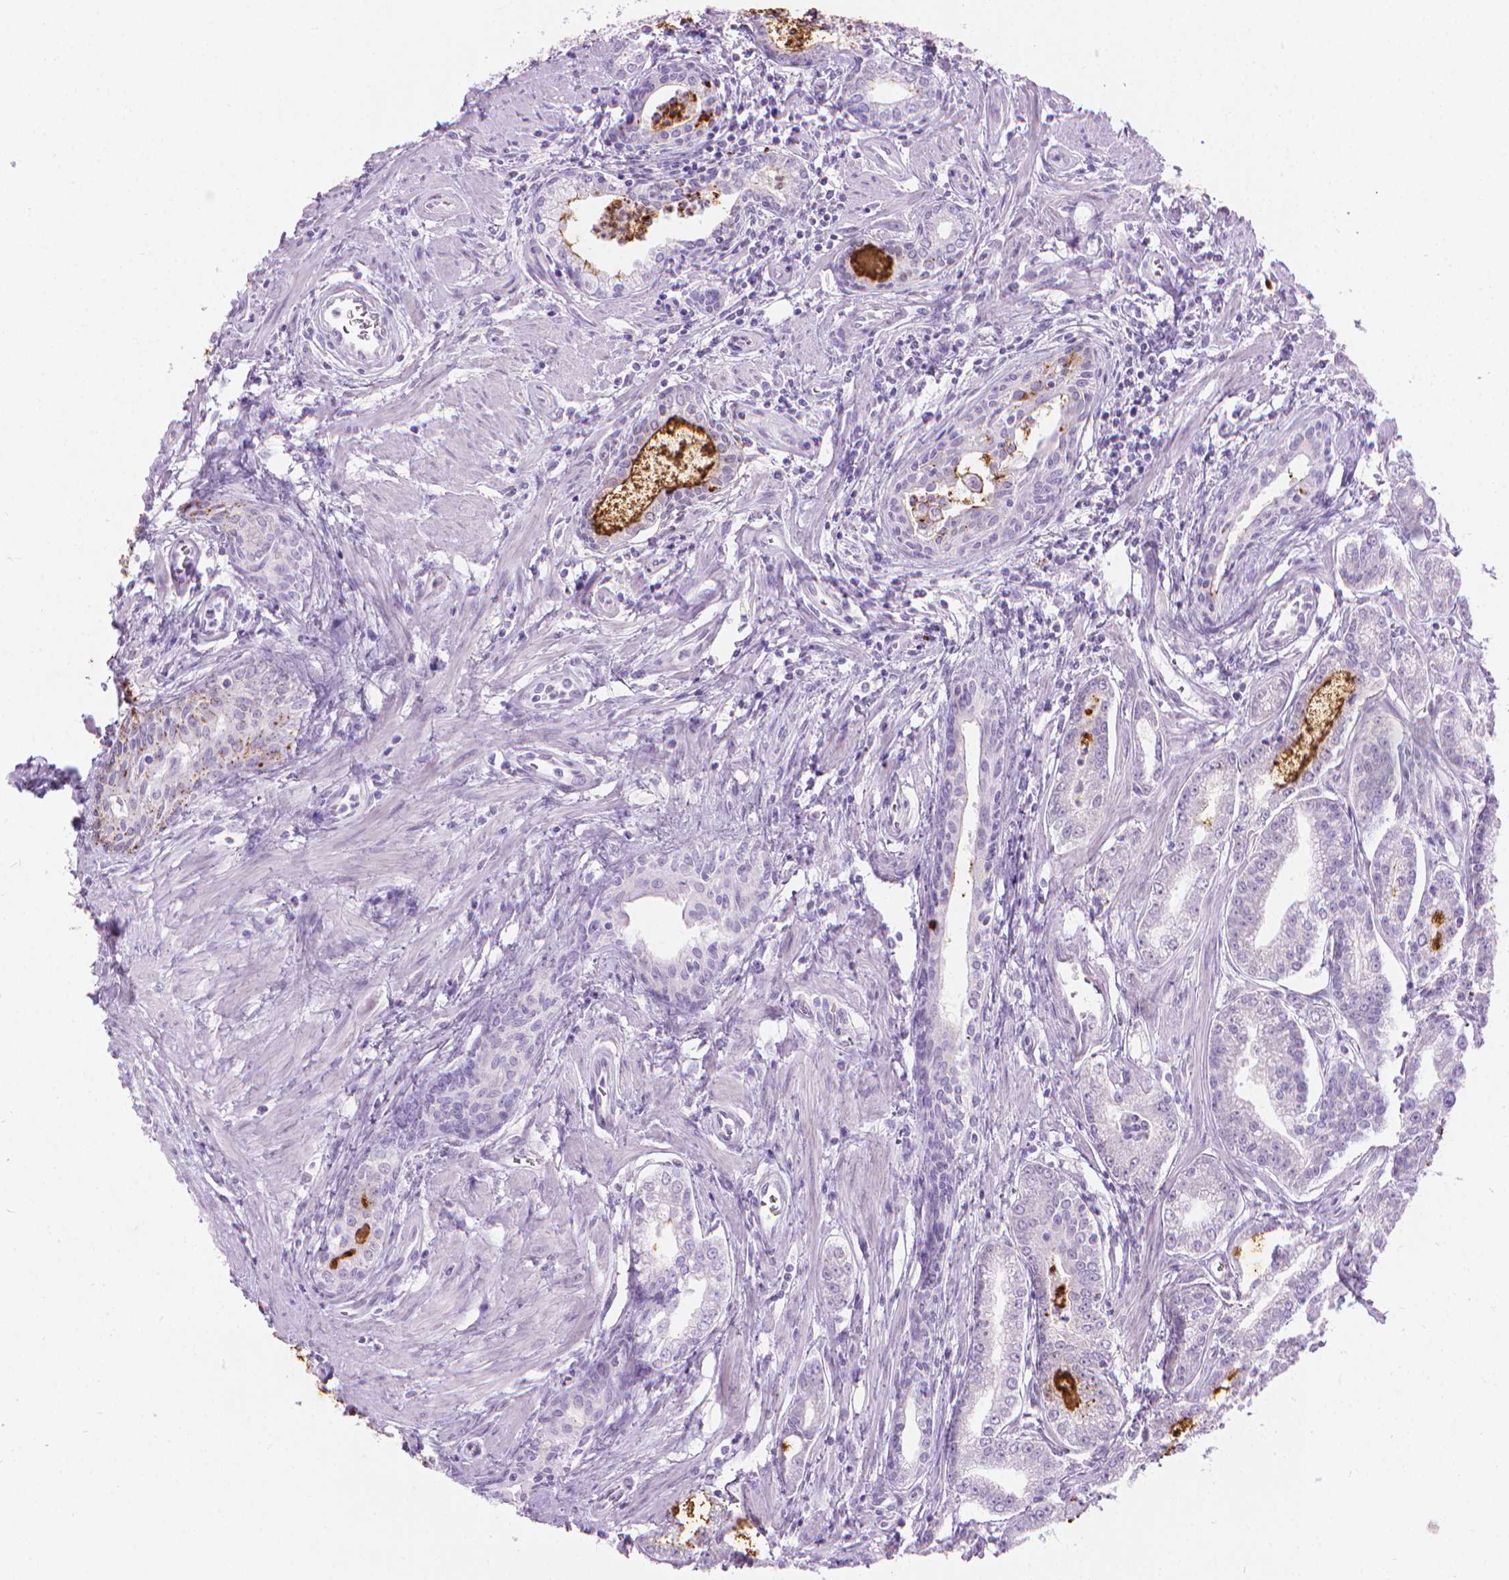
{"staining": {"intensity": "negative", "quantity": "none", "location": "none"}, "tissue": "prostate cancer", "cell_type": "Tumor cells", "image_type": "cancer", "snomed": [{"axis": "morphology", "description": "Adenocarcinoma, NOS"}, {"axis": "topography", "description": "Prostate"}], "caption": "Adenocarcinoma (prostate) was stained to show a protein in brown. There is no significant staining in tumor cells.", "gene": "CFAP52", "patient": {"sex": "male", "age": 71}}